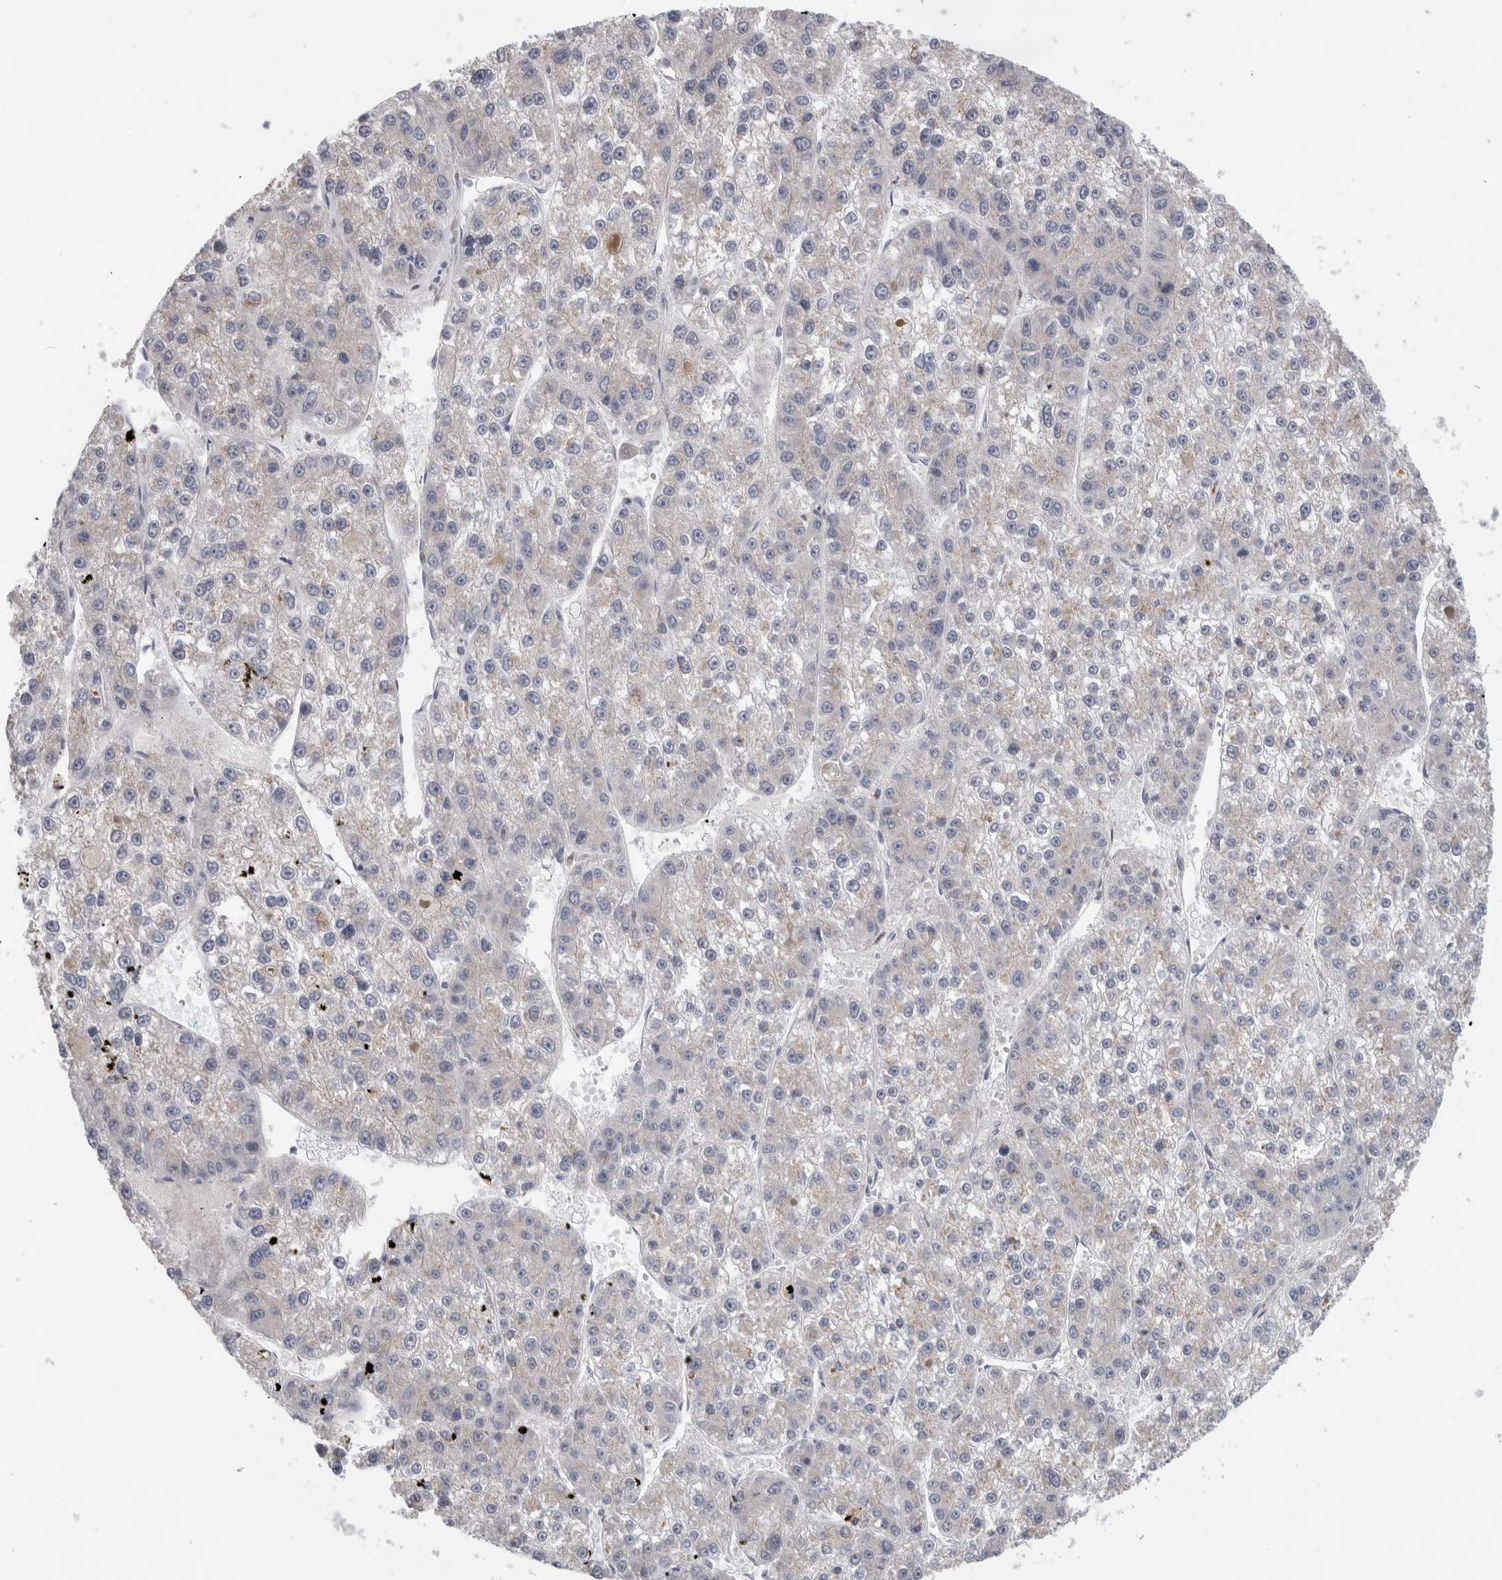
{"staining": {"intensity": "negative", "quantity": "none", "location": "none"}, "tissue": "liver cancer", "cell_type": "Tumor cells", "image_type": "cancer", "snomed": [{"axis": "morphology", "description": "Carcinoma, Hepatocellular, NOS"}, {"axis": "topography", "description": "Liver"}], "caption": "Immunohistochemical staining of liver cancer displays no significant staining in tumor cells. (DAB (3,3'-diaminobenzidine) immunohistochemistry visualized using brightfield microscopy, high magnification).", "gene": "MGAT1", "patient": {"sex": "female", "age": 73}}